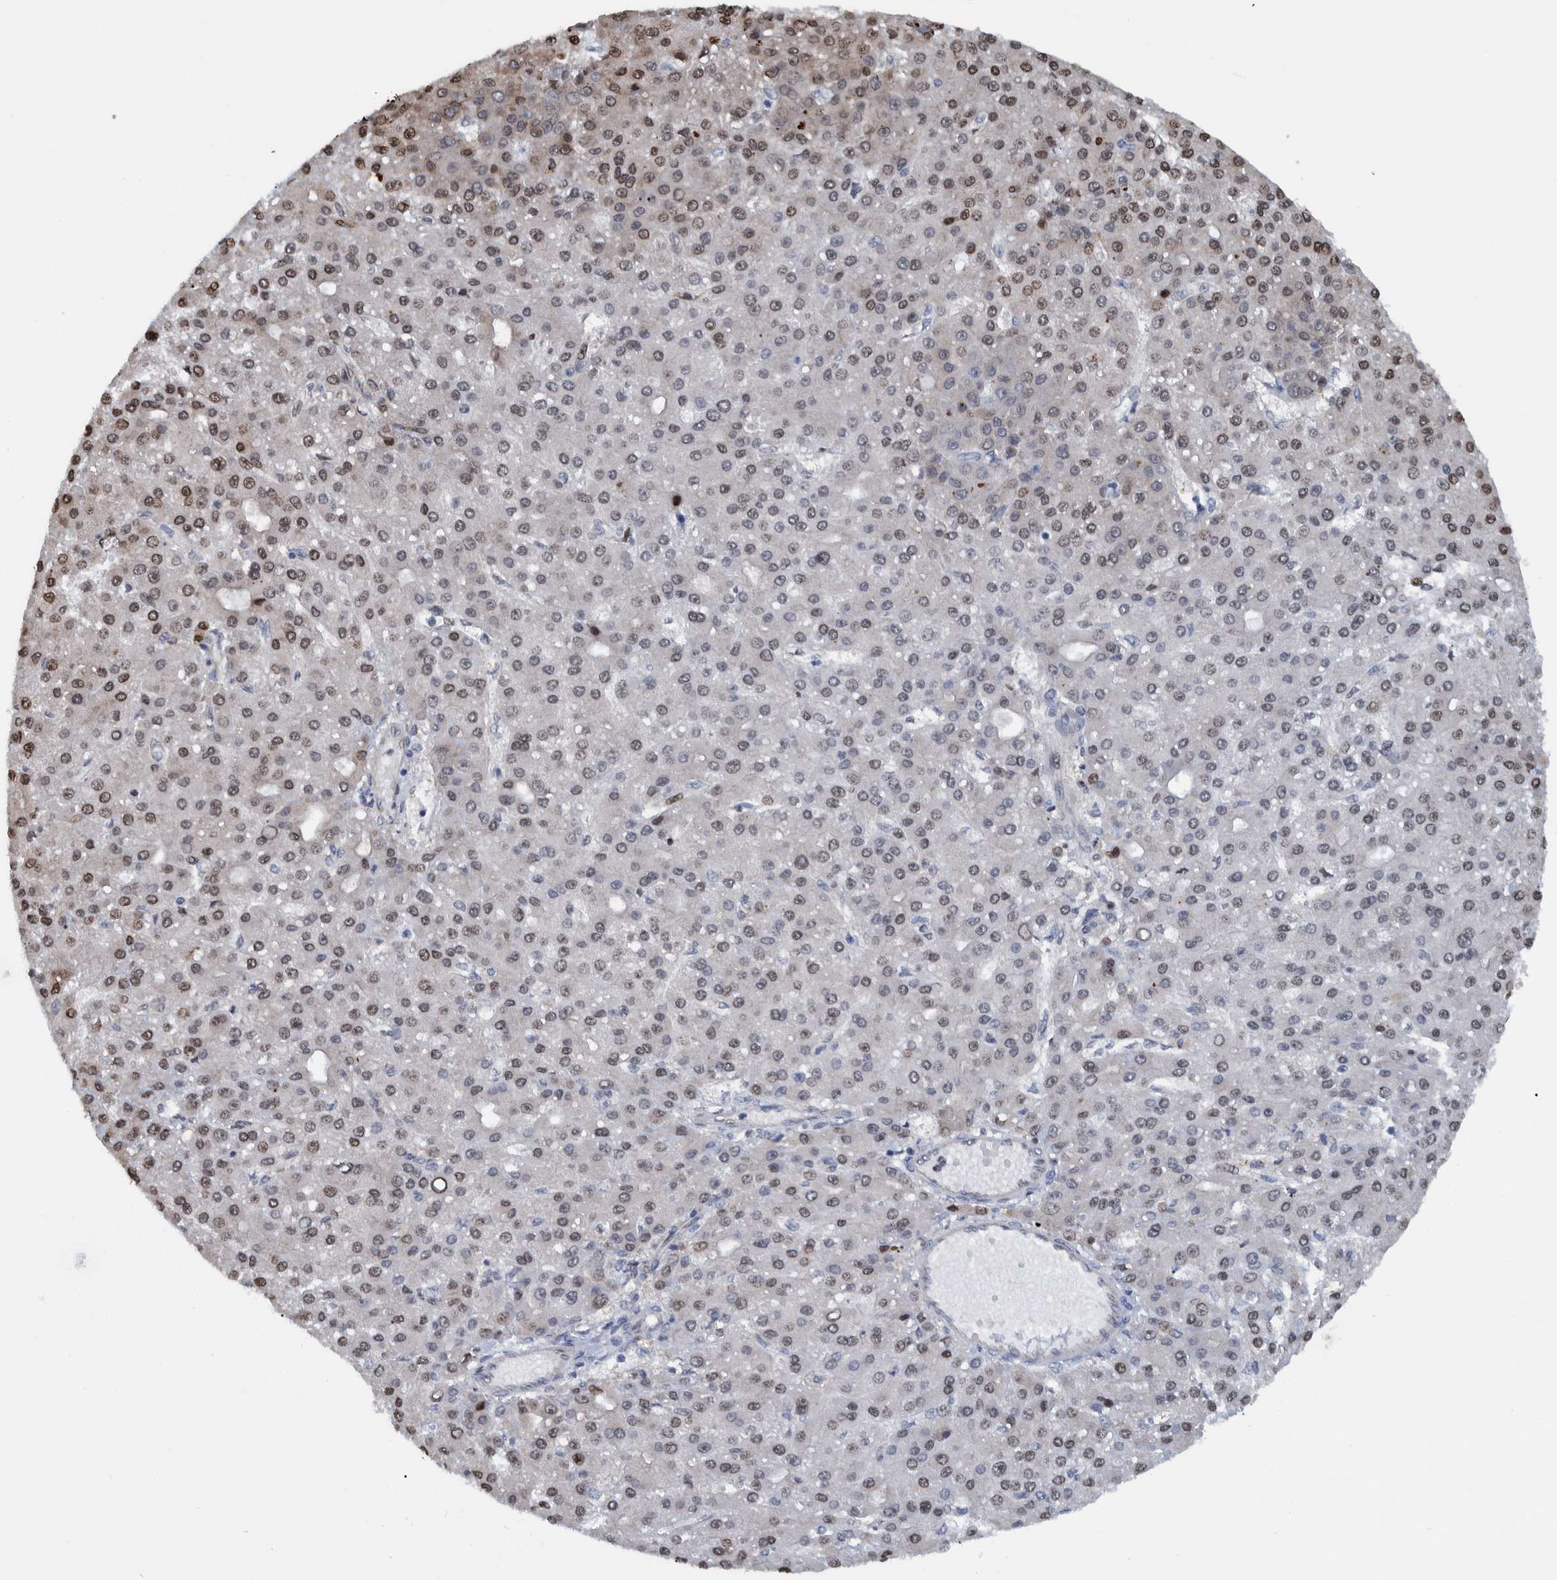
{"staining": {"intensity": "strong", "quantity": "25%-75%", "location": "nuclear"}, "tissue": "liver cancer", "cell_type": "Tumor cells", "image_type": "cancer", "snomed": [{"axis": "morphology", "description": "Carcinoma, Hepatocellular, NOS"}, {"axis": "topography", "description": "Liver"}], "caption": "Strong nuclear expression for a protein is identified in approximately 25%-75% of tumor cells of hepatocellular carcinoma (liver) using immunohistochemistry.", "gene": "HEATR9", "patient": {"sex": "male", "age": 67}}